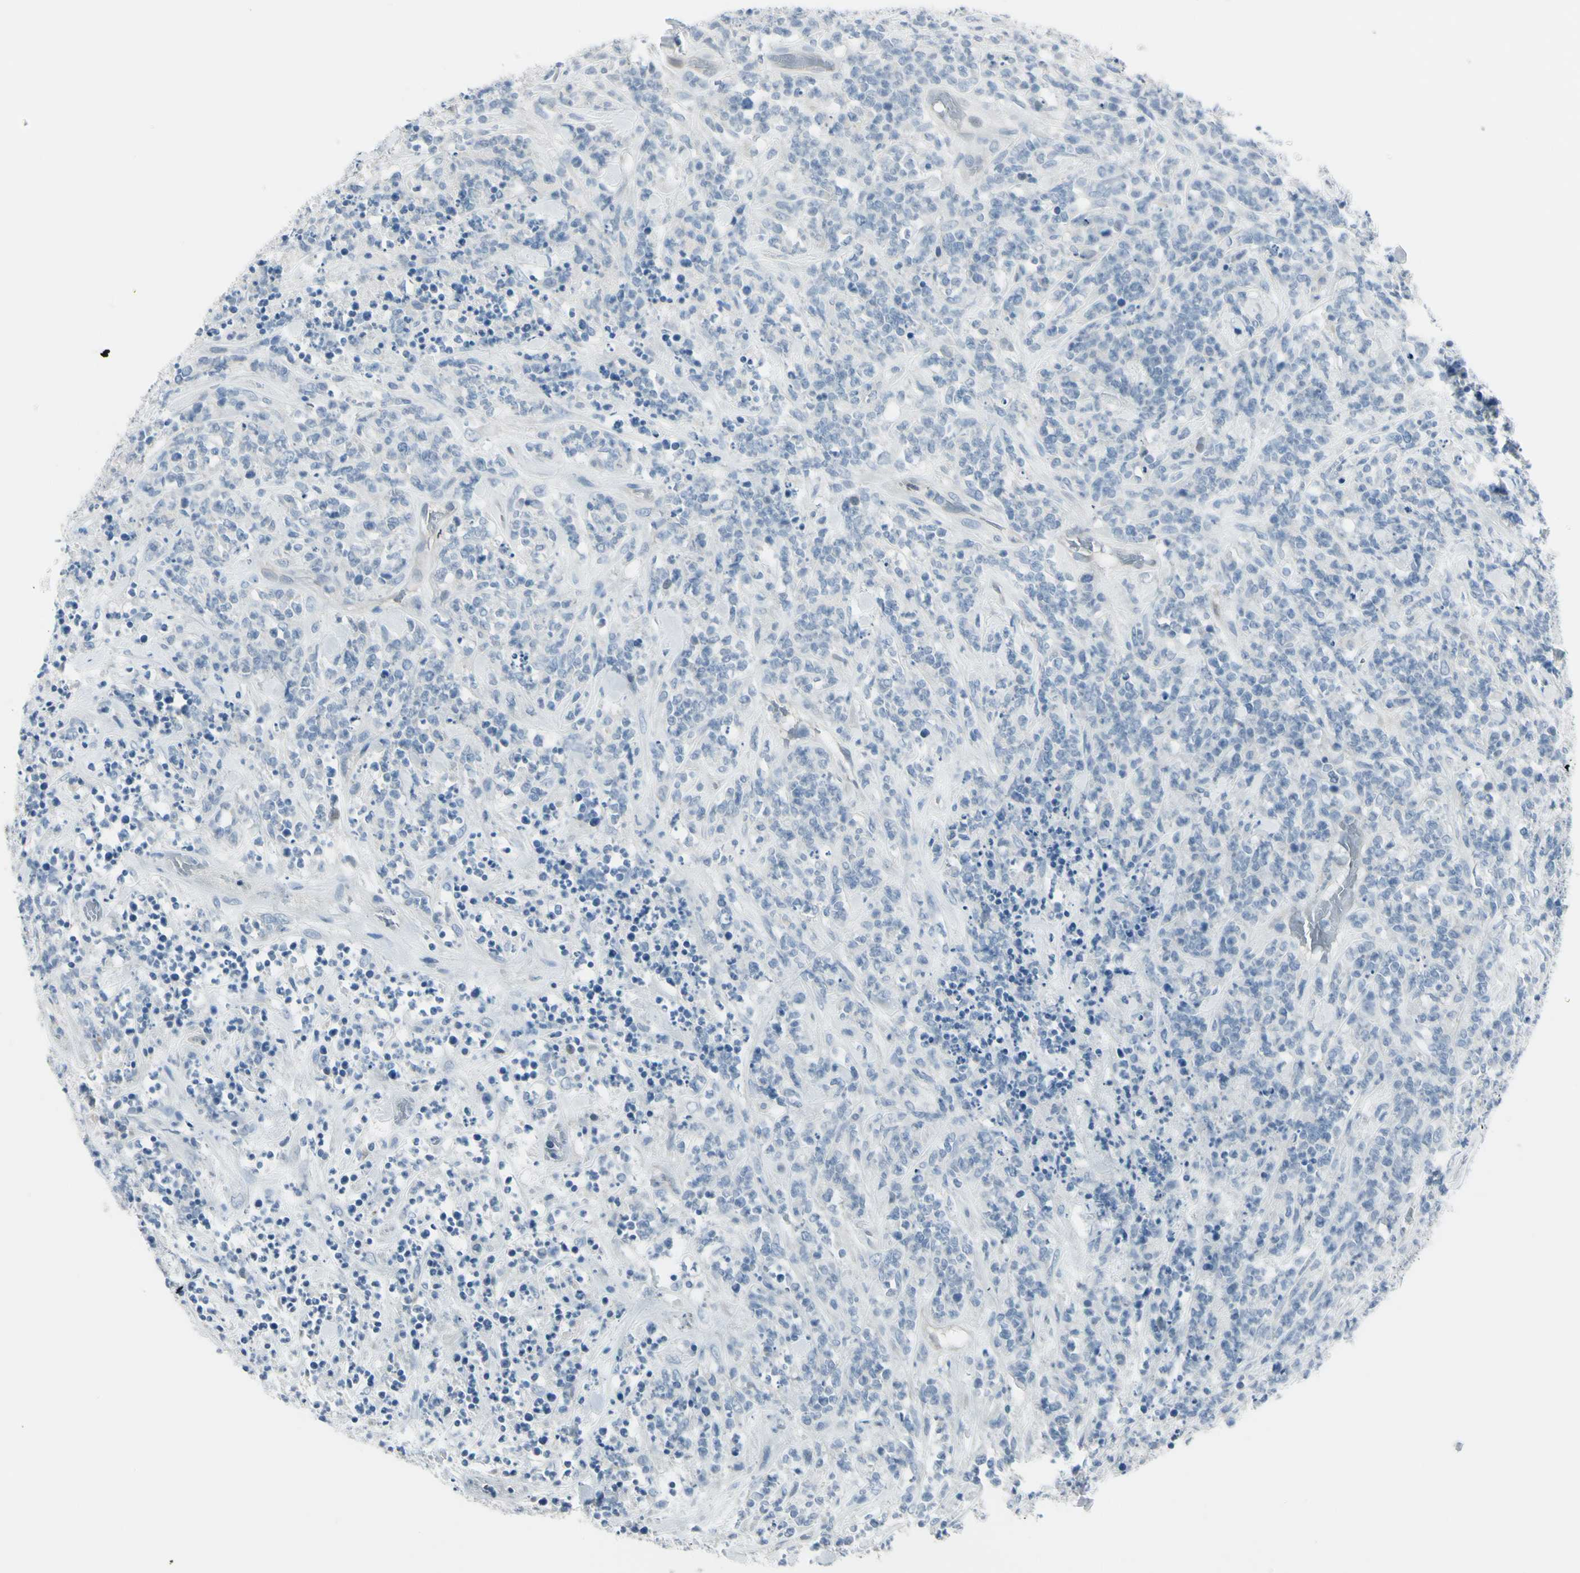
{"staining": {"intensity": "negative", "quantity": "none", "location": "none"}, "tissue": "lymphoma", "cell_type": "Tumor cells", "image_type": "cancer", "snomed": [{"axis": "morphology", "description": "Malignant lymphoma, non-Hodgkin's type, High grade"}, {"axis": "topography", "description": "Soft tissue"}], "caption": "High magnification brightfield microscopy of lymphoma stained with DAB (3,3'-diaminobenzidine) (brown) and counterstained with hematoxylin (blue): tumor cells show no significant positivity.", "gene": "ASB9", "patient": {"sex": "male", "age": 18}}